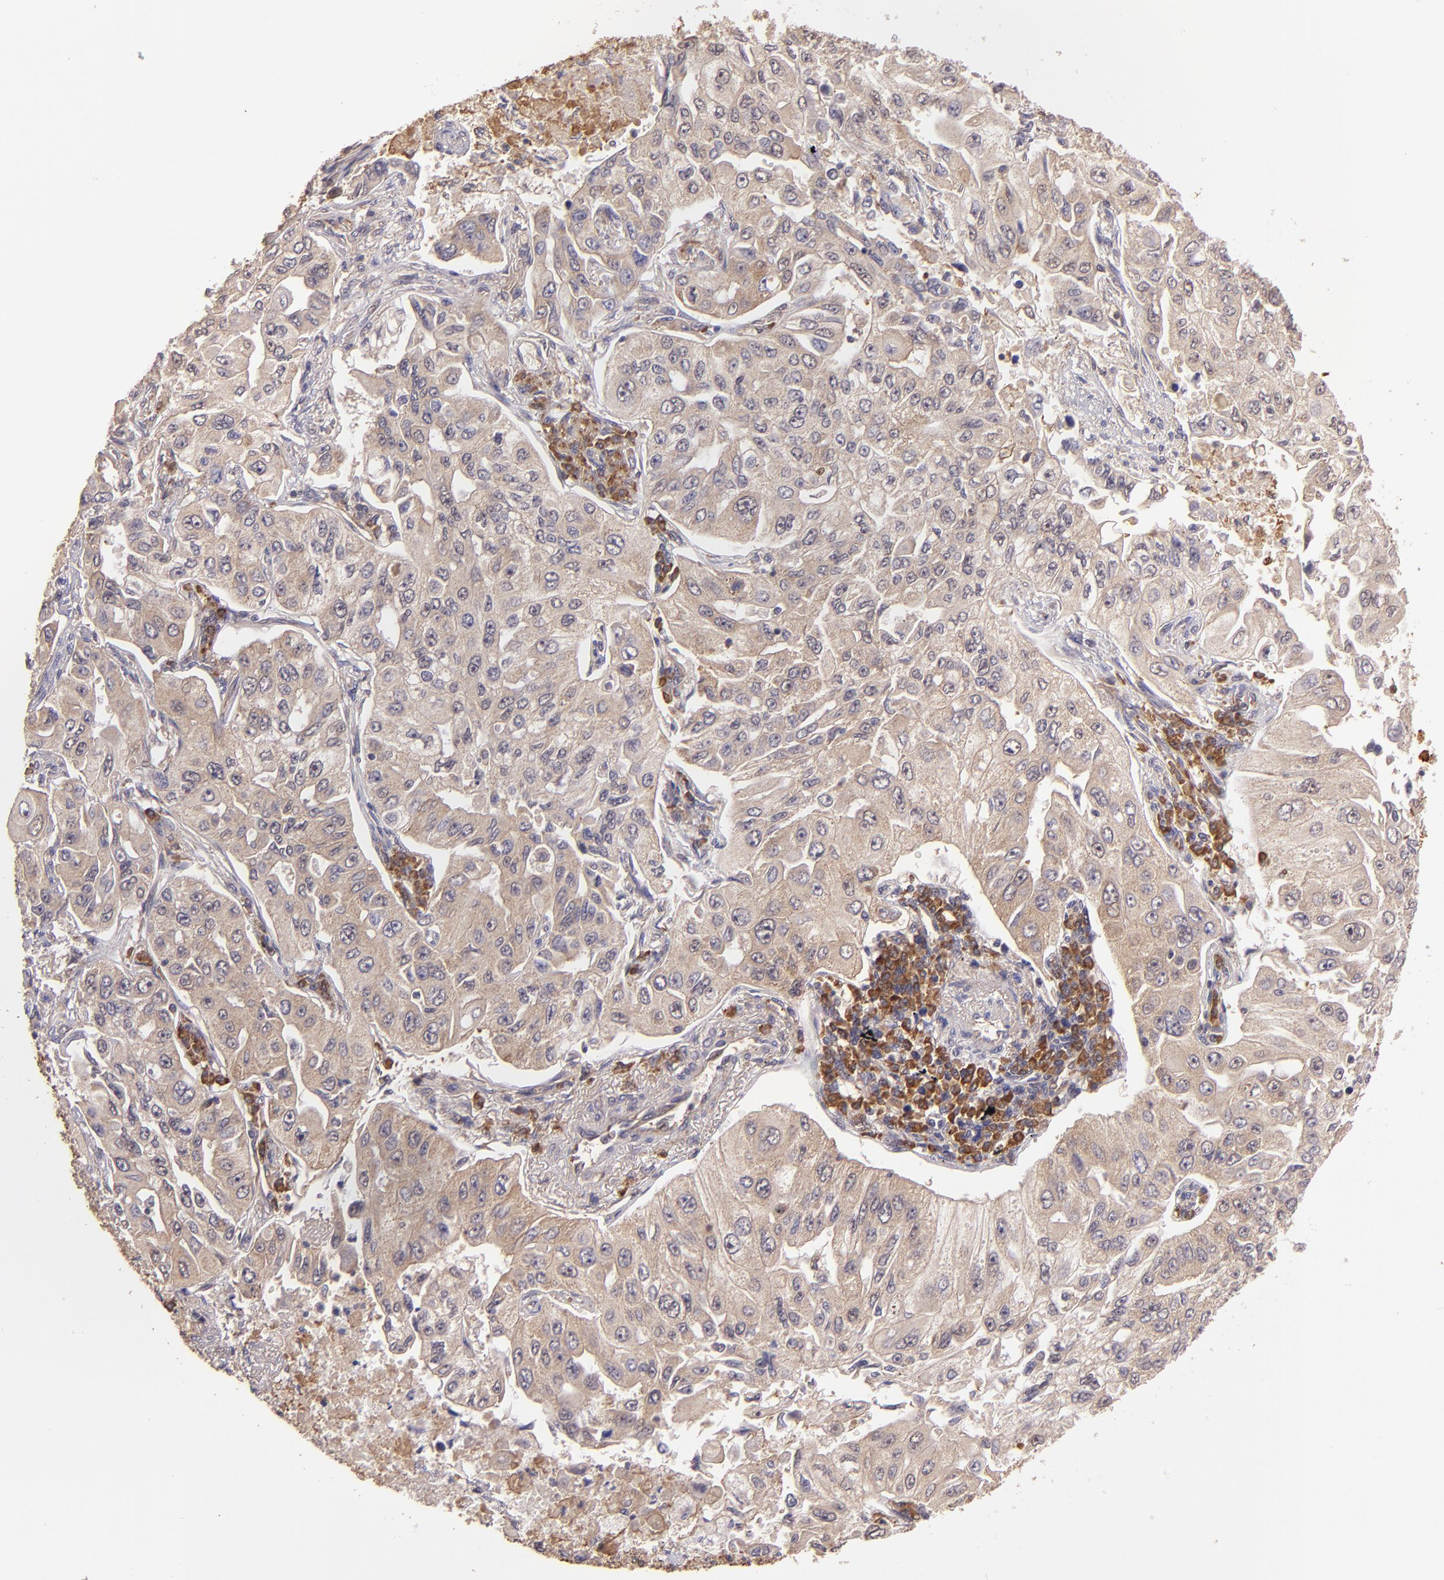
{"staining": {"intensity": "moderate", "quantity": ">75%", "location": "cytoplasmic/membranous"}, "tissue": "lung cancer", "cell_type": "Tumor cells", "image_type": "cancer", "snomed": [{"axis": "morphology", "description": "Adenocarcinoma, NOS"}, {"axis": "topography", "description": "Lung"}], "caption": "A brown stain shows moderate cytoplasmic/membranous positivity of a protein in lung cancer (adenocarcinoma) tumor cells.", "gene": "USP51", "patient": {"sex": "male", "age": 84}}